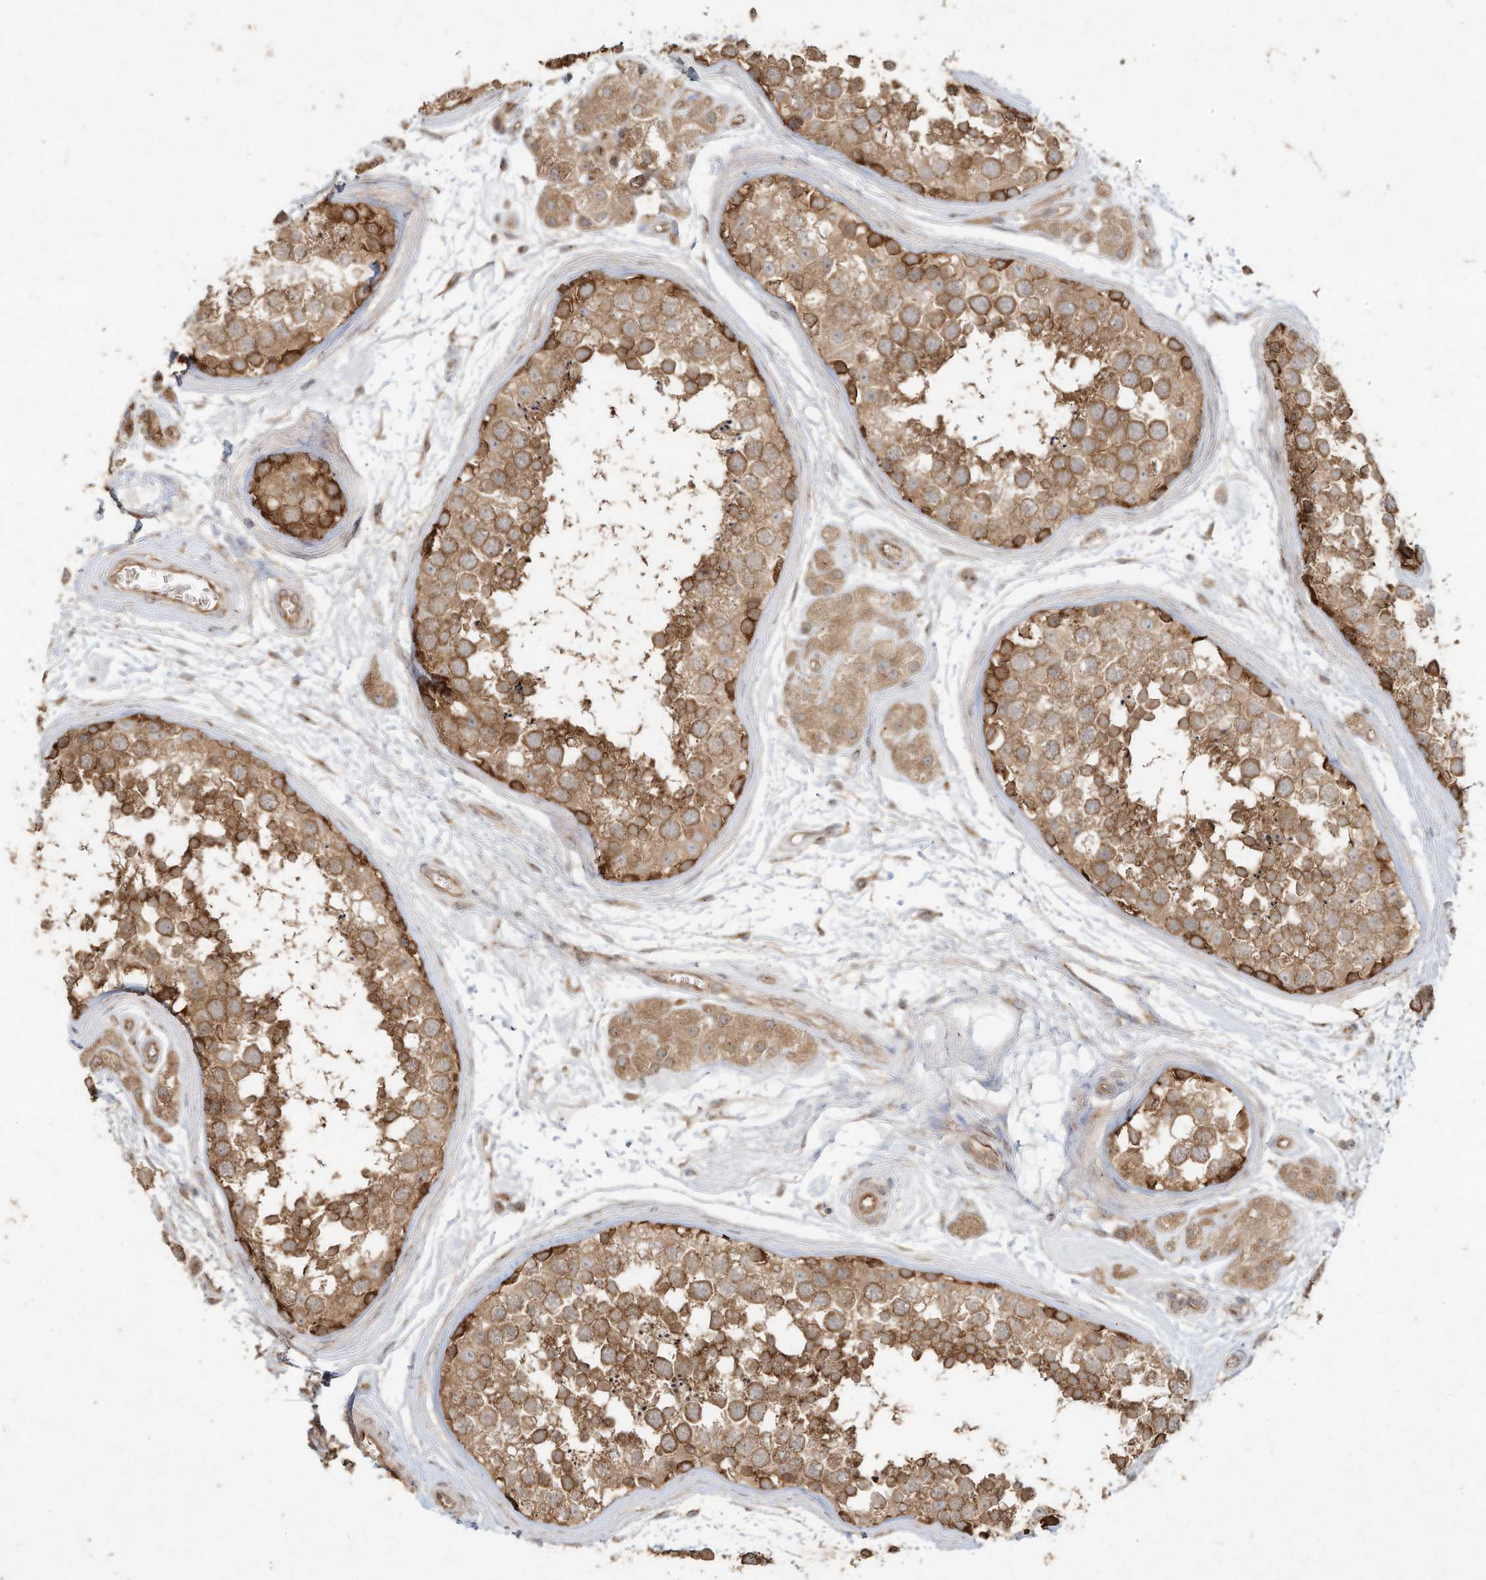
{"staining": {"intensity": "moderate", "quantity": ">75%", "location": "cytoplasmic/membranous"}, "tissue": "testis", "cell_type": "Cells in seminiferous ducts", "image_type": "normal", "snomed": [{"axis": "morphology", "description": "Normal tissue, NOS"}, {"axis": "topography", "description": "Testis"}], "caption": "The immunohistochemical stain highlights moderate cytoplasmic/membranous staining in cells in seminiferous ducts of benign testis. The protein is shown in brown color, while the nuclei are stained blue.", "gene": "DYNC1I2", "patient": {"sex": "male", "age": 56}}